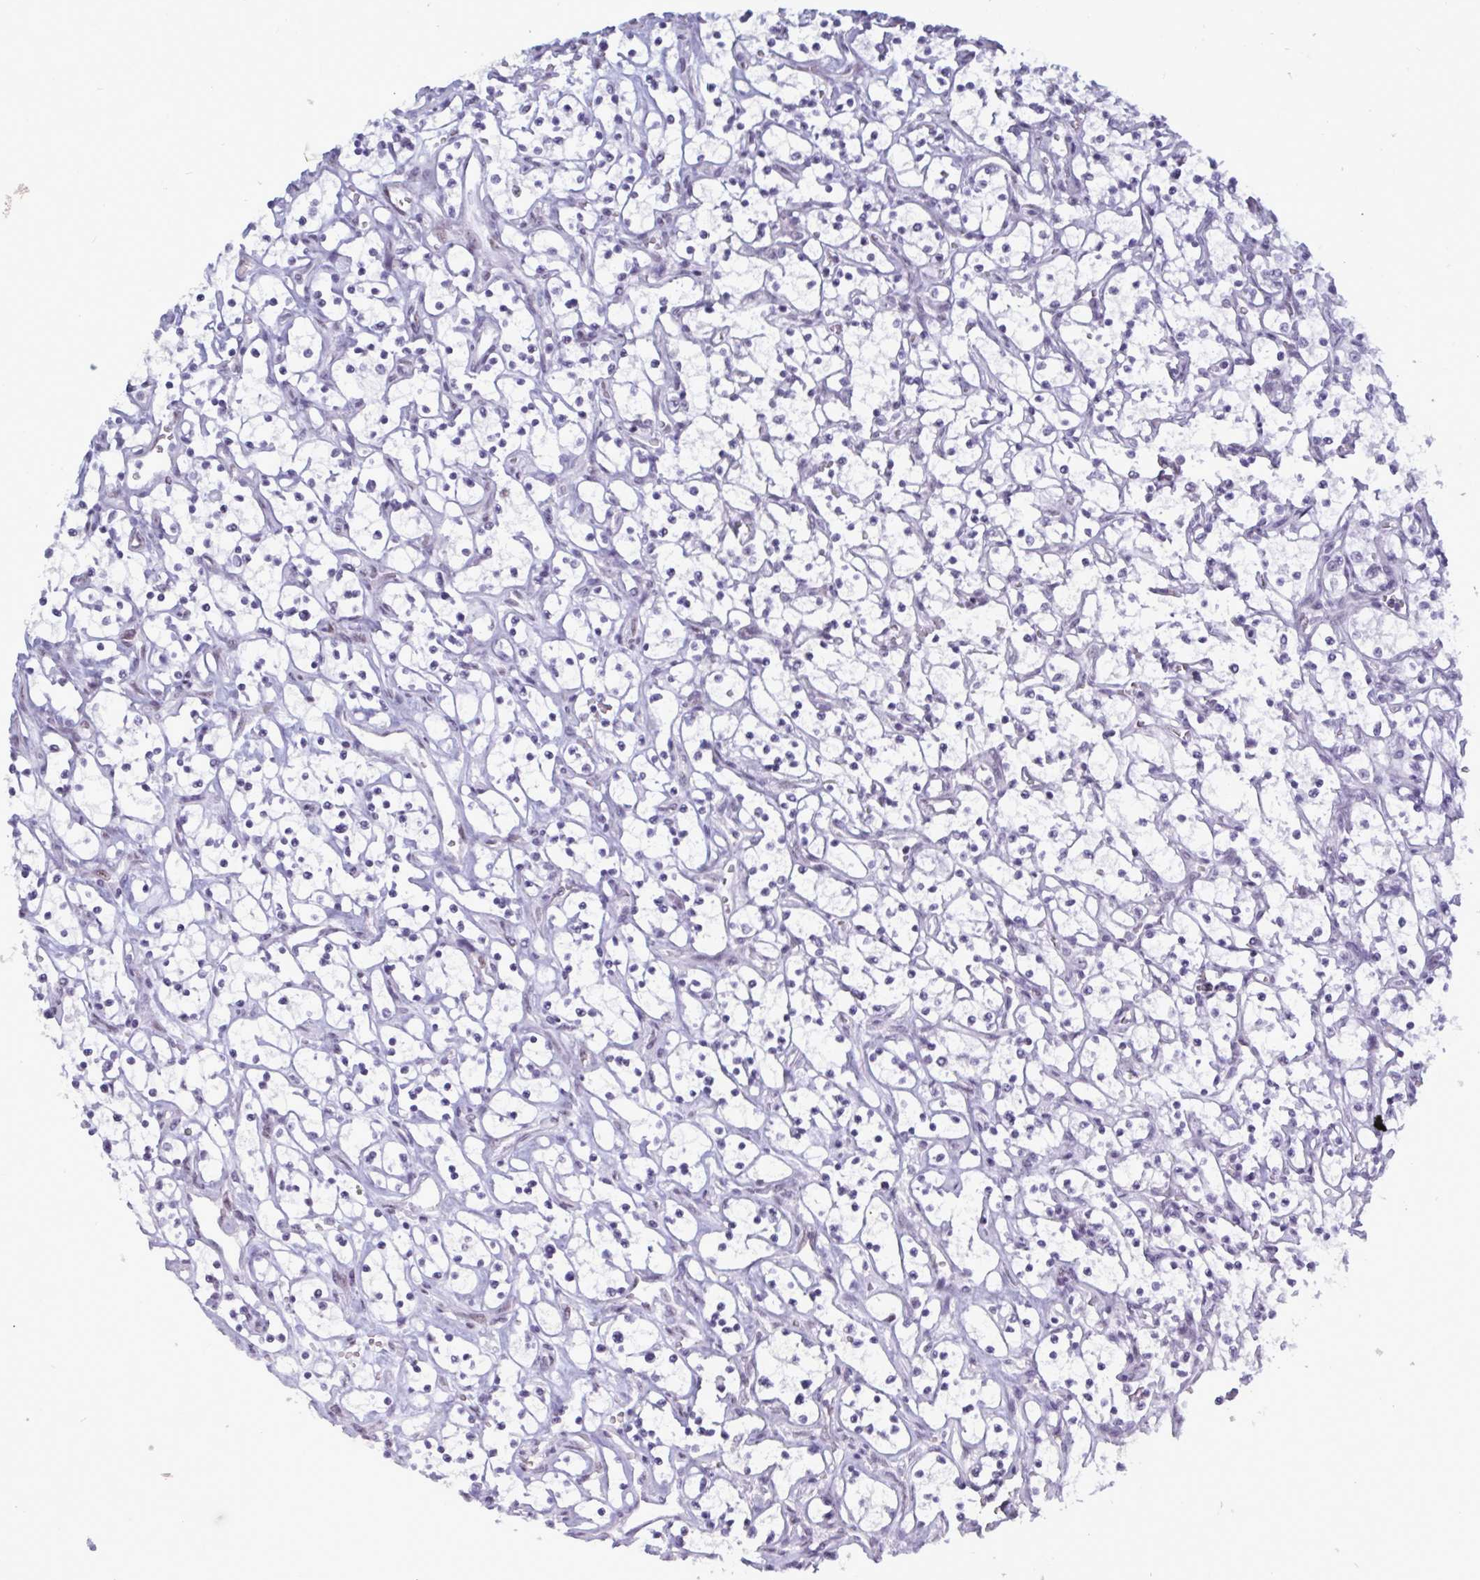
{"staining": {"intensity": "negative", "quantity": "none", "location": "none"}, "tissue": "renal cancer", "cell_type": "Tumor cells", "image_type": "cancer", "snomed": [{"axis": "morphology", "description": "Adenocarcinoma, NOS"}, {"axis": "topography", "description": "Kidney"}], "caption": "DAB (3,3'-diaminobenzidine) immunohistochemical staining of renal adenocarcinoma shows no significant expression in tumor cells.", "gene": "PPP1R10", "patient": {"sex": "female", "age": 69}}